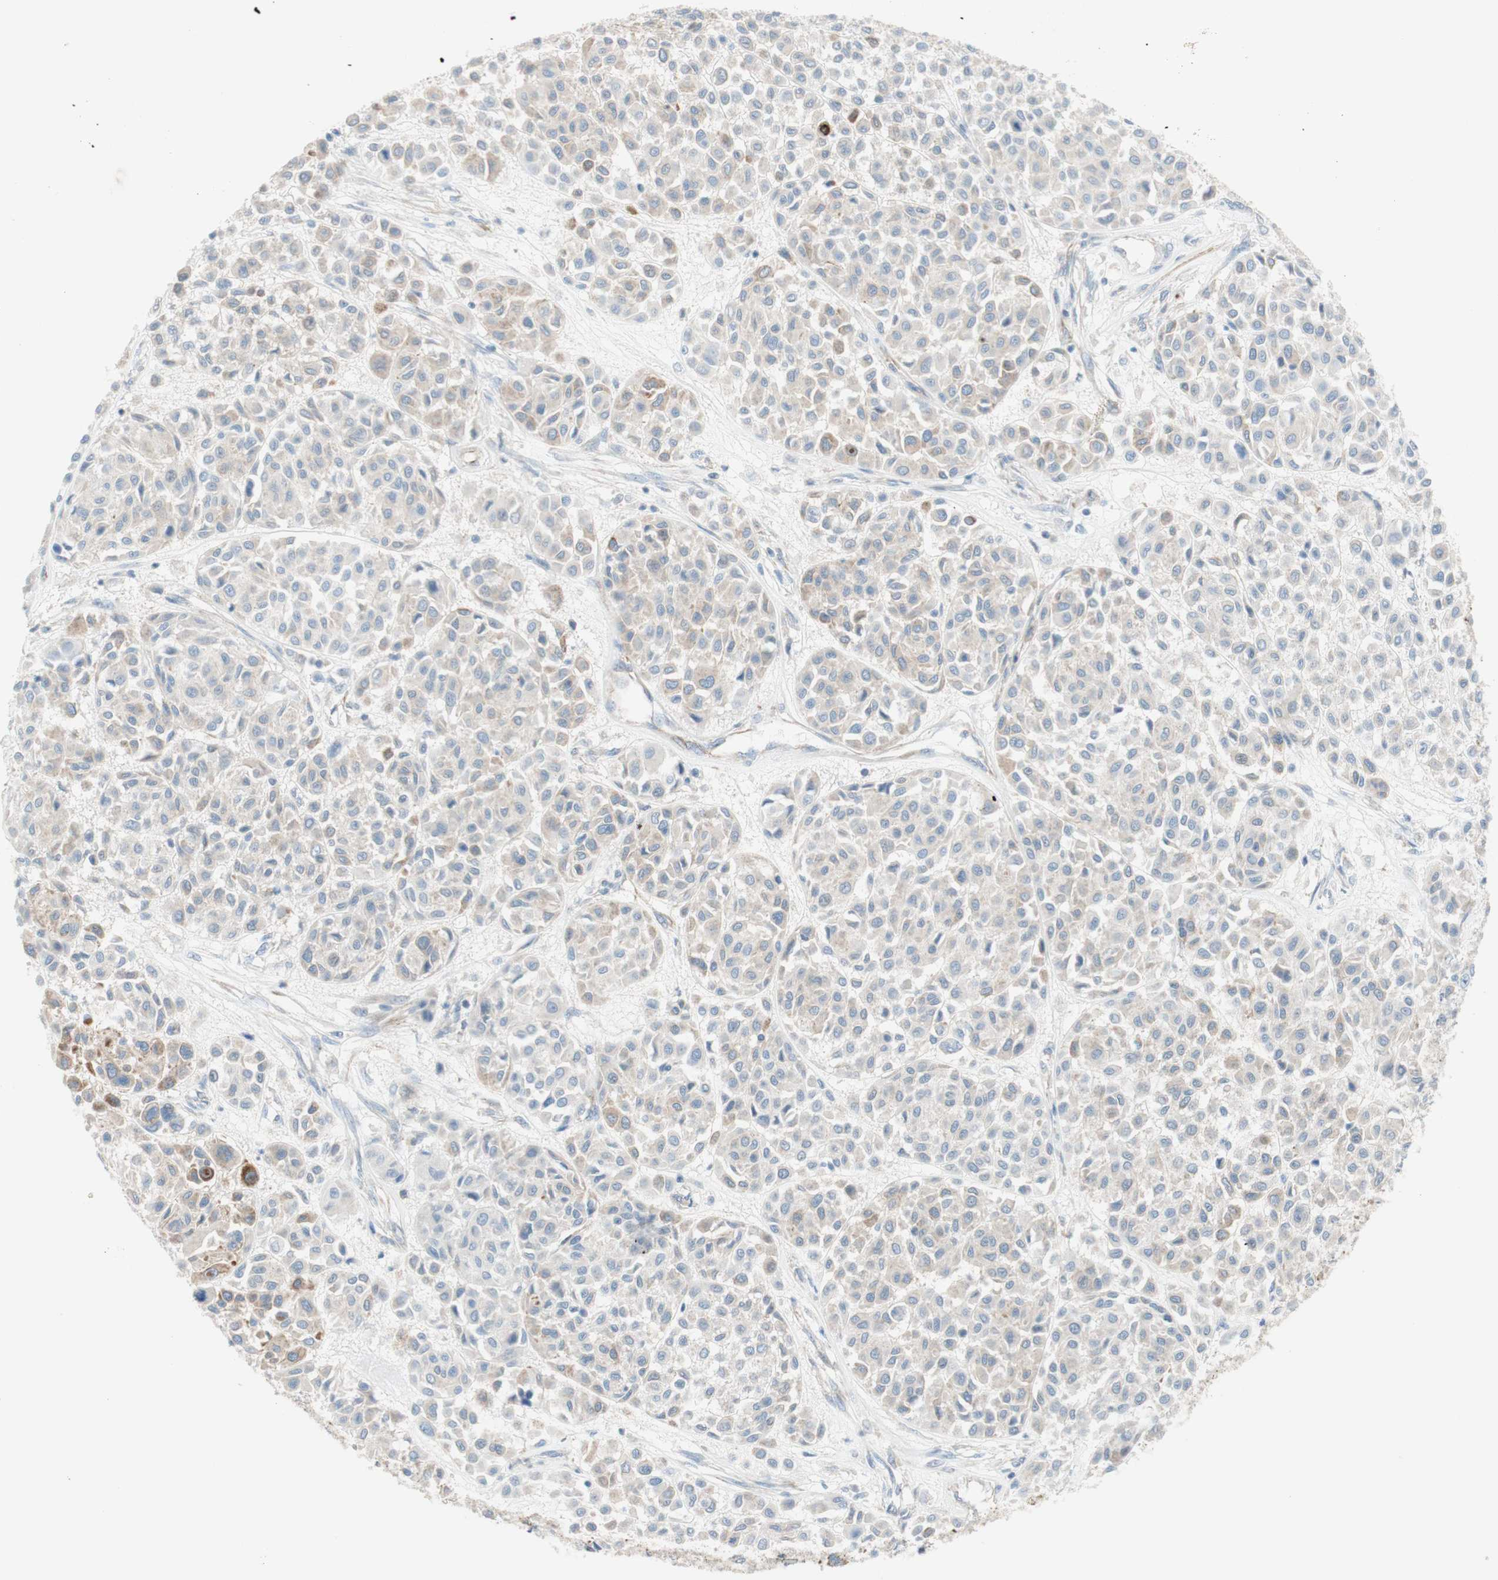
{"staining": {"intensity": "weak", "quantity": ">75%", "location": "cytoplasmic/membranous"}, "tissue": "melanoma", "cell_type": "Tumor cells", "image_type": "cancer", "snomed": [{"axis": "morphology", "description": "Malignant melanoma, Metastatic site"}, {"axis": "topography", "description": "Soft tissue"}], "caption": "IHC of melanoma reveals low levels of weak cytoplasmic/membranous staining in approximately >75% of tumor cells.", "gene": "POU2AF1", "patient": {"sex": "male", "age": 41}}